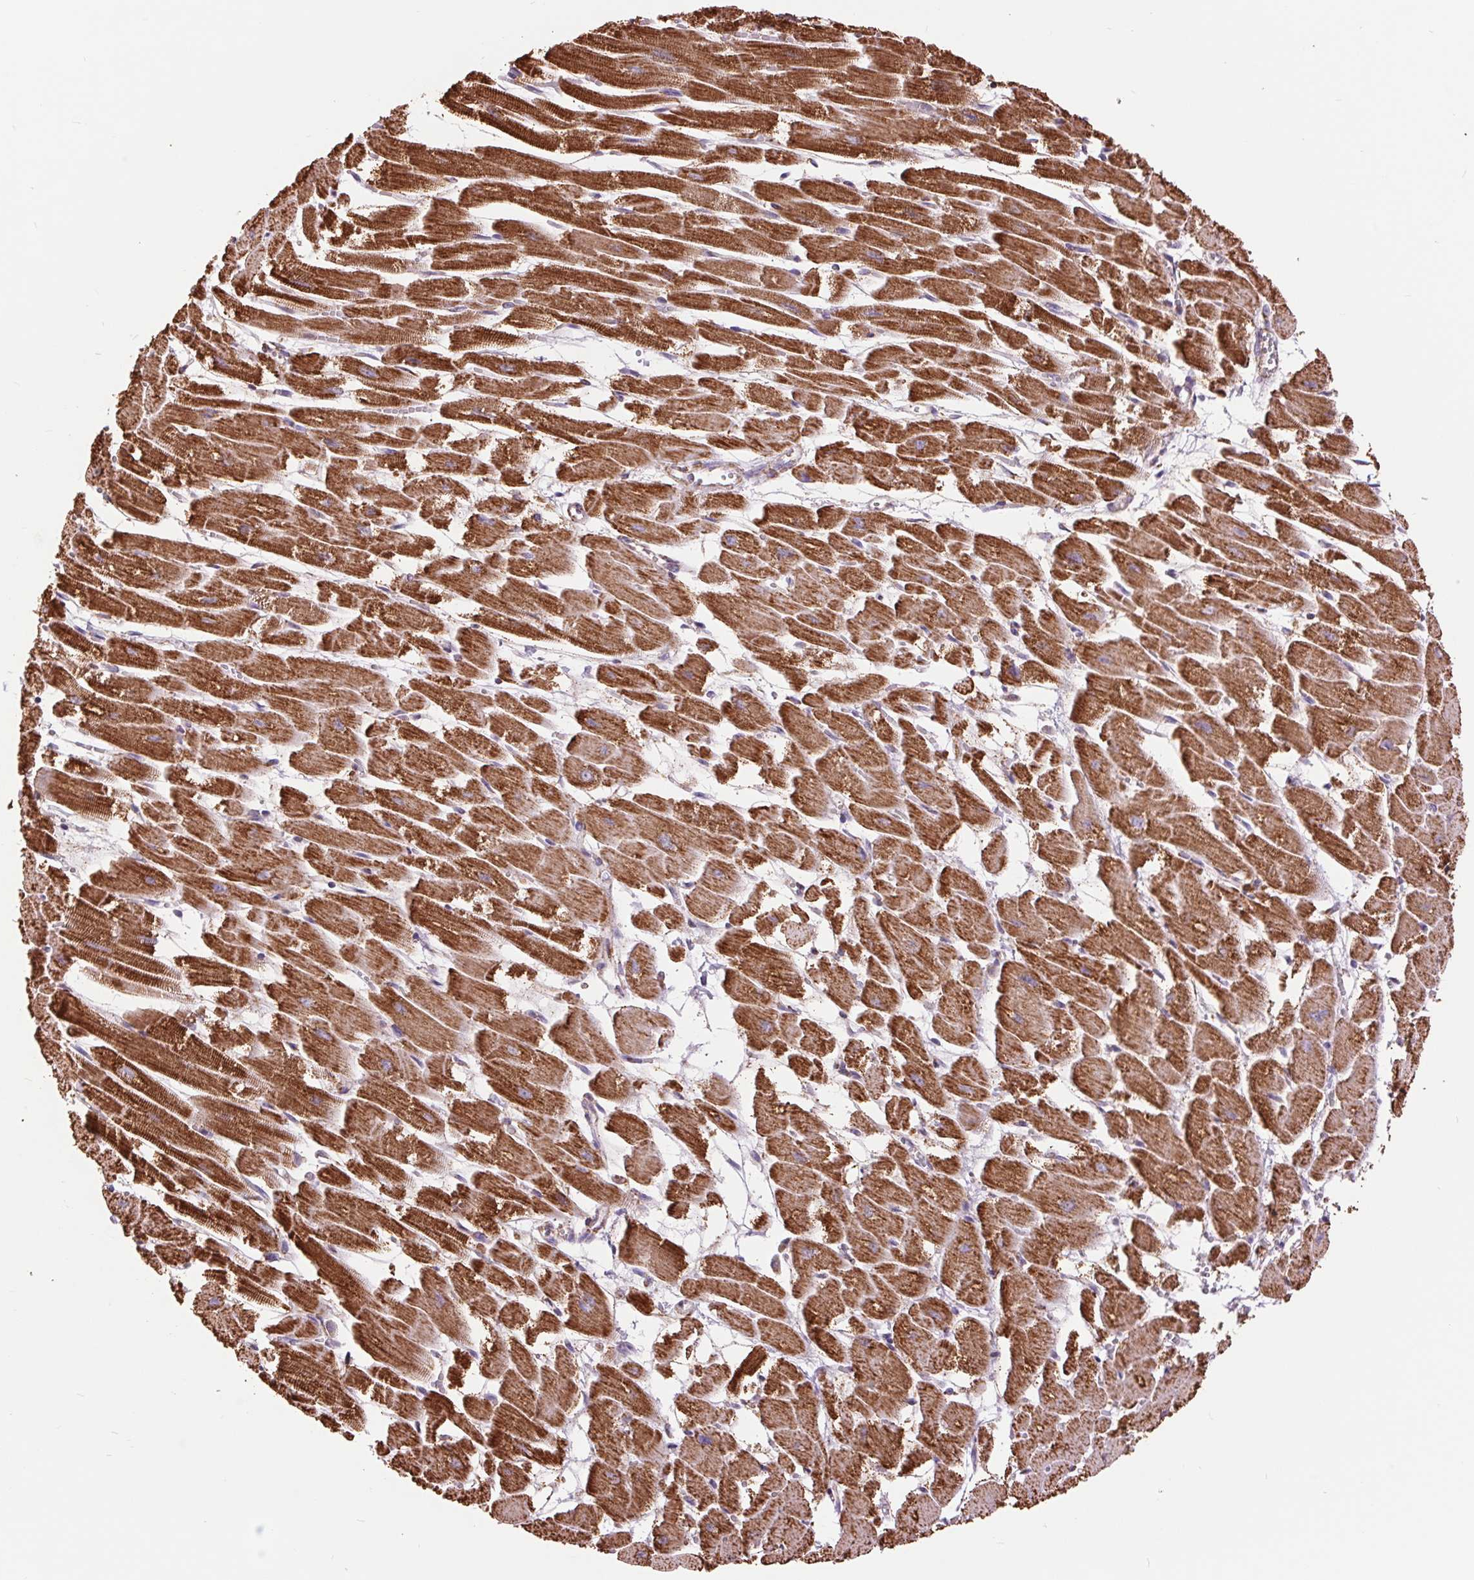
{"staining": {"intensity": "strong", "quantity": ">75%", "location": "cytoplasmic/membranous"}, "tissue": "heart muscle", "cell_type": "Cardiomyocytes", "image_type": "normal", "snomed": [{"axis": "morphology", "description": "Normal tissue, NOS"}, {"axis": "topography", "description": "Heart"}], "caption": "This is a histology image of immunohistochemistry (IHC) staining of normal heart muscle, which shows strong staining in the cytoplasmic/membranous of cardiomyocytes.", "gene": "ATP5PB", "patient": {"sex": "female", "age": 52}}